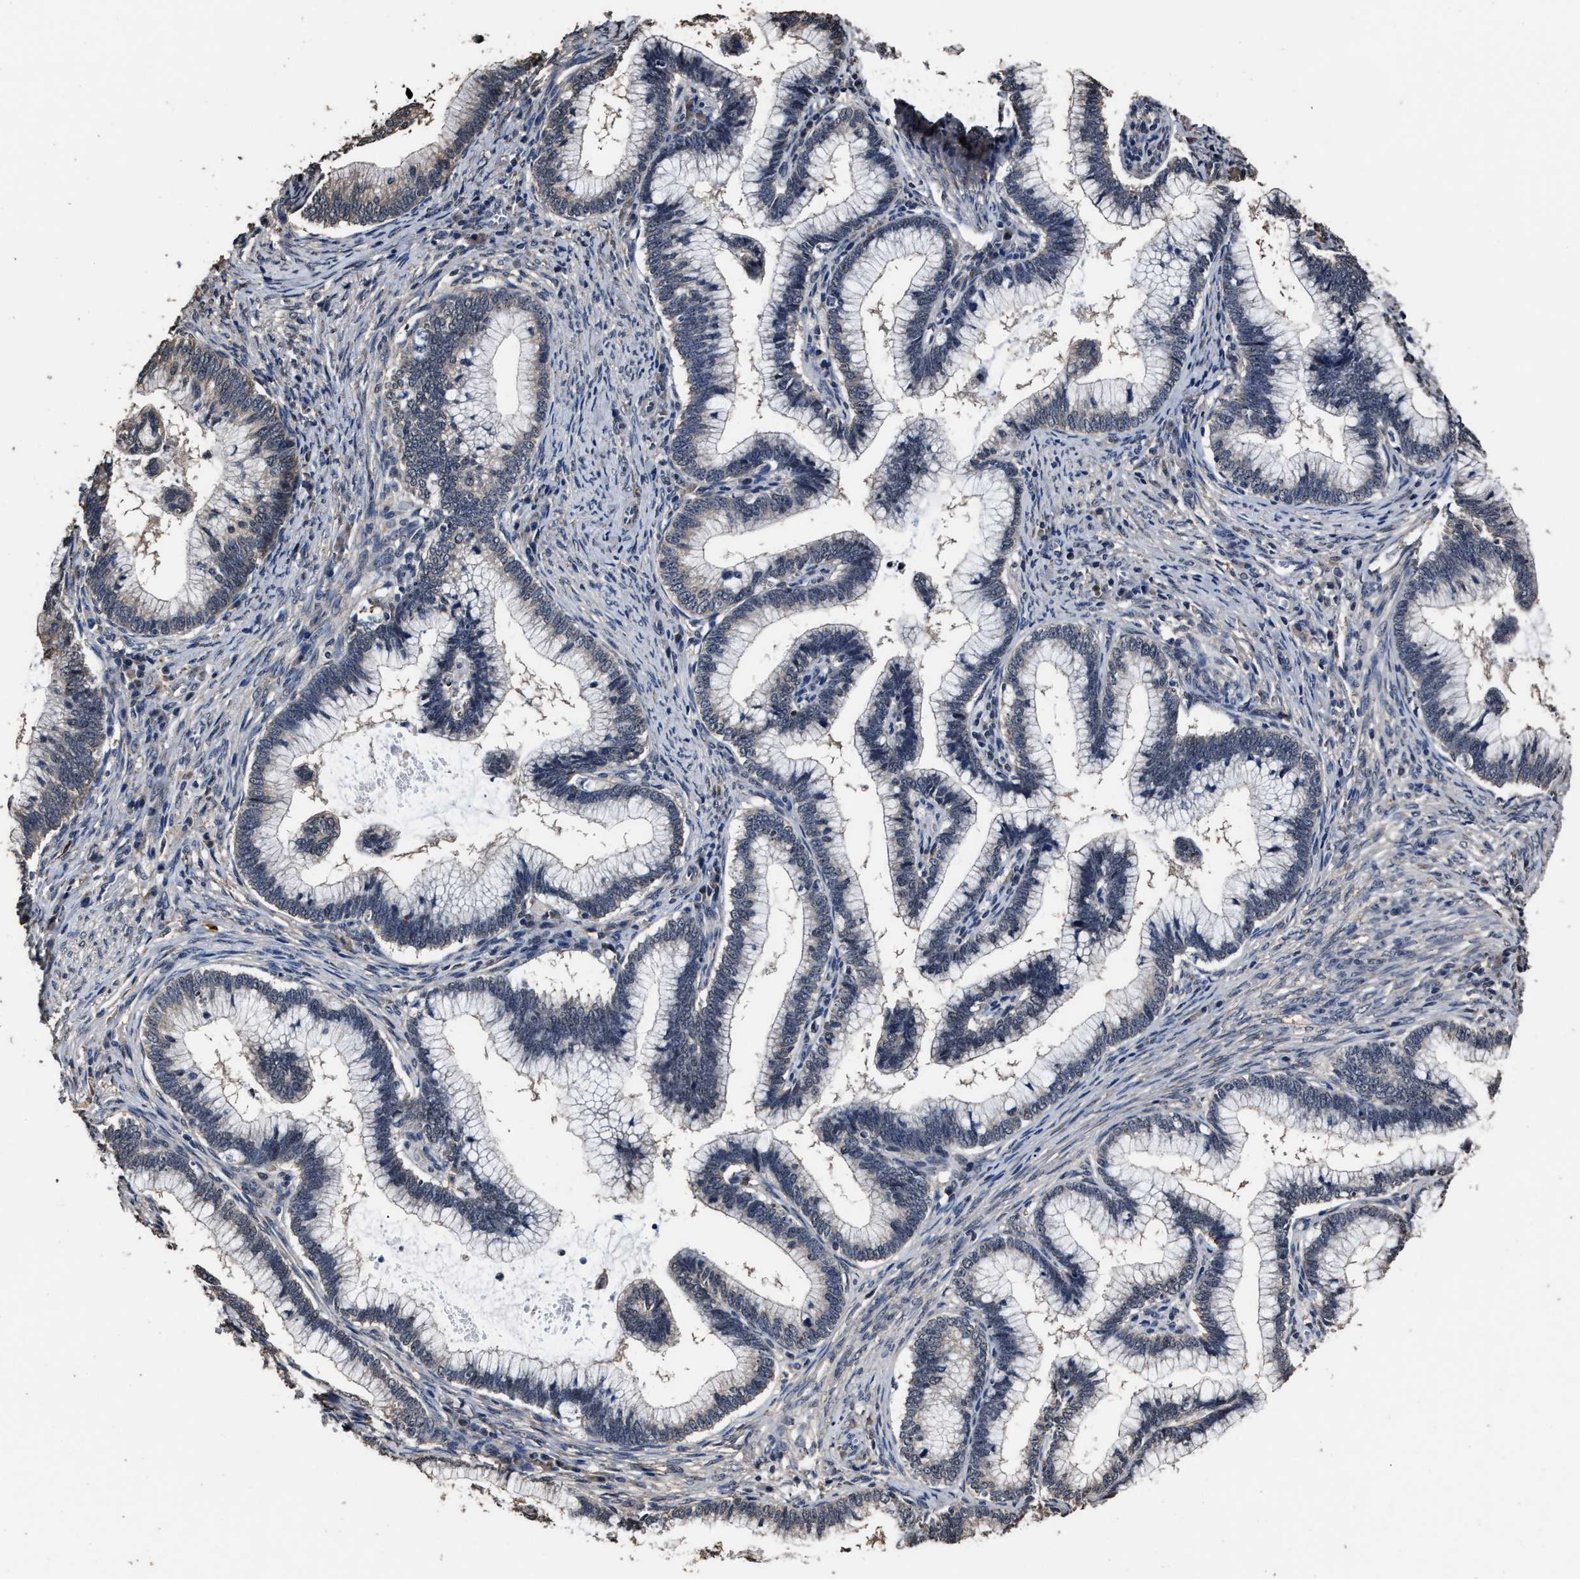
{"staining": {"intensity": "negative", "quantity": "none", "location": "none"}, "tissue": "cervical cancer", "cell_type": "Tumor cells", "image_type": "cancer", "snomed": [{"axis": "morphology", "description": "Adenocarcinoma, NOS"}, {"axis": "topography", "description": "Cervix"}], "caption": "Immunohistochemical staining of human cervical cancer (adenocarcinoma) exhibits no significant staining in tumor cells.", "gene": "RSBN1L", "patient": {"sex": "female", "age": 36}}